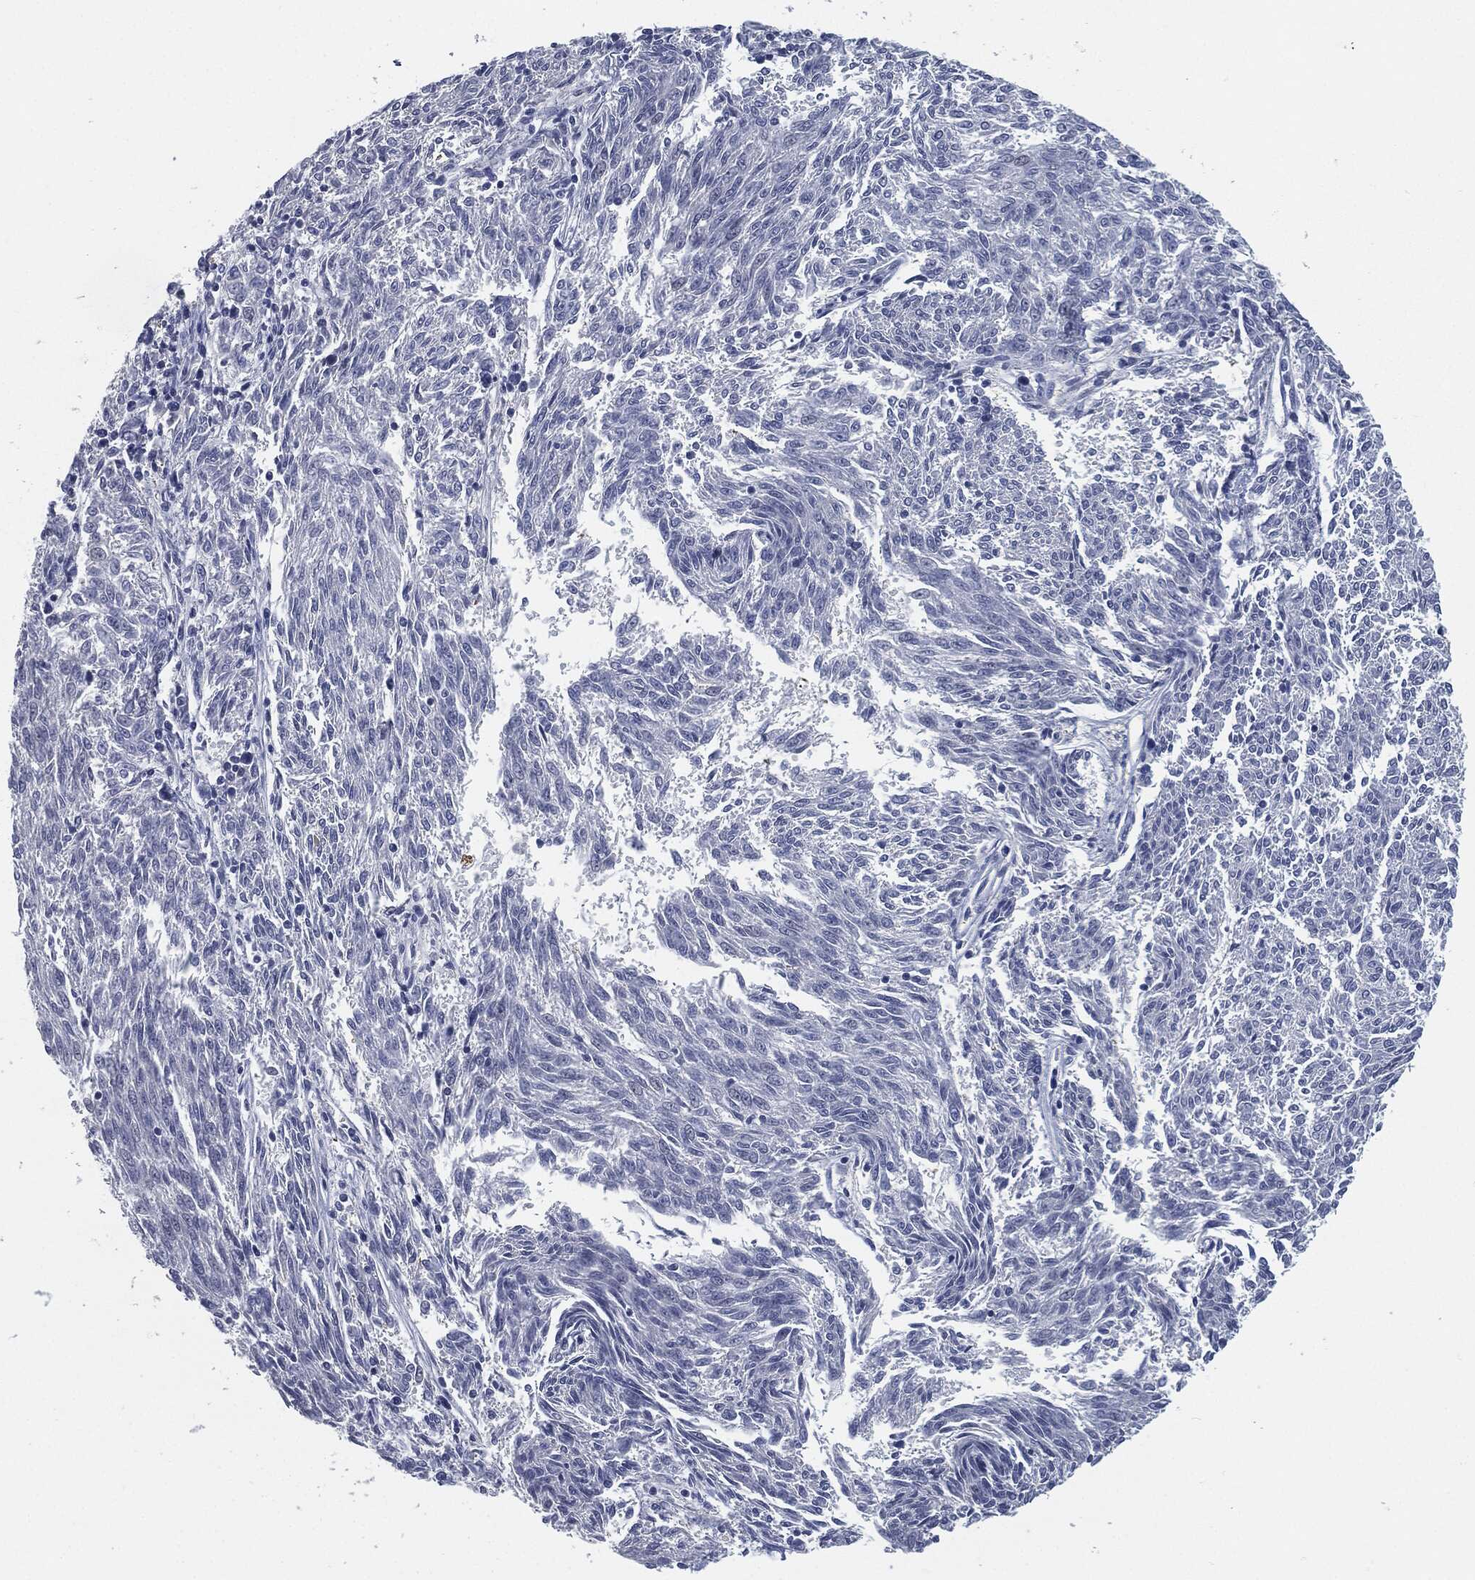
{"staining": {"intensity": "negative", "quantity": "none", "location": "none"}, "tissue": "melanoma", "cell_type": "Tumor cells", "image_type": "cancer", "snomed": [{"axis": "morphology", "description": "Malignant melanoma, NOS"}, {"axis": "topography", "description": "Skin"}], "caption": "A histopathology image of malignant melanoma stained for a protein exhibits no brown staining in tumor cells. (DAB (3,3'-diaminobenzidine) IHC, high magnification).", "gene": "PROM1", "patient": {"sex": "female", "age": 72}}